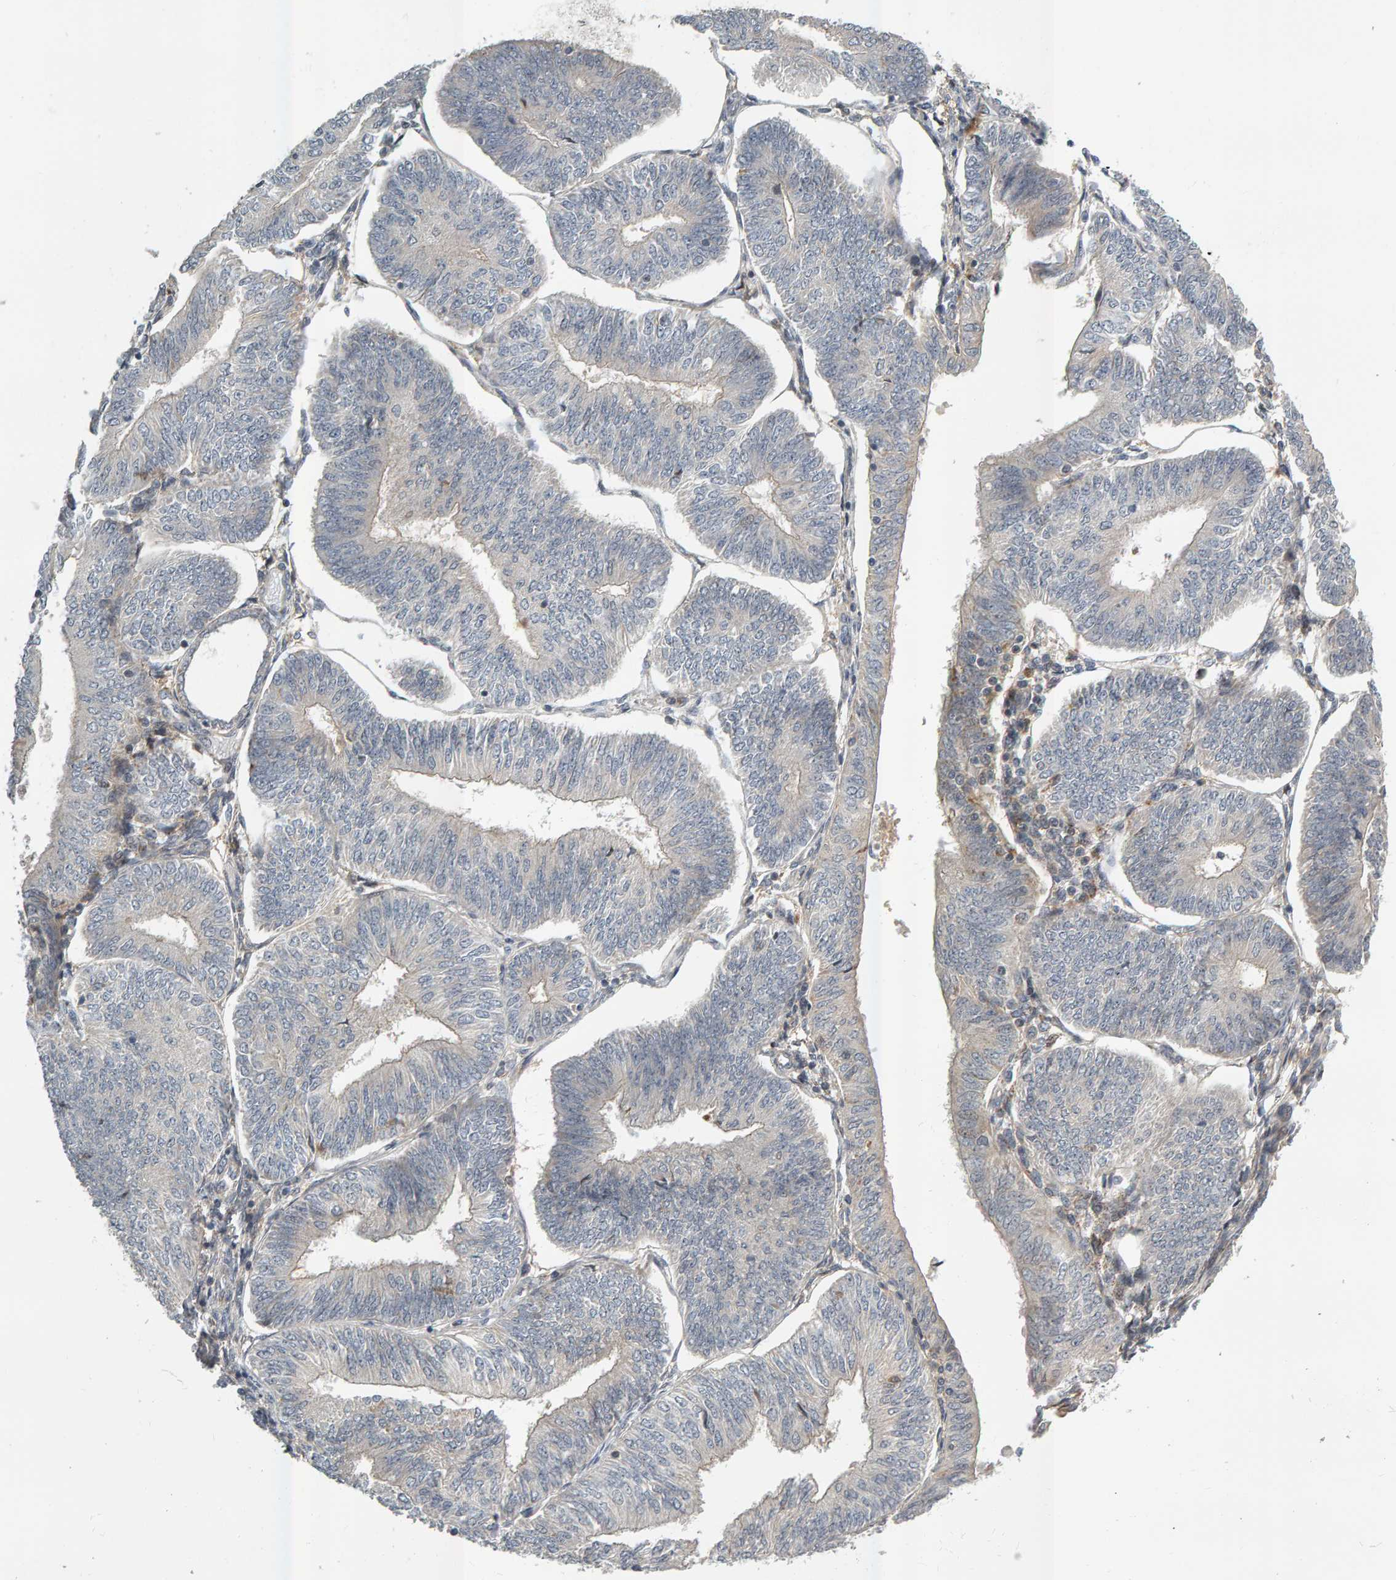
{"staining": {"intensity": "weak", "quantity": "<25%", "location": "cytoplasmic/membranous"}, "tissue": "endometrial cancer", "cell_type": "Tumor cells", "image_type": "cancer", "snomed": [{"axis": "morphology", "description": "Adenocarcinoma, NOS"}, {"axis": "topography", "description": "Endometrium"}], "caption": "Tumor cells show no significant positivity in adenocarcinoma (endometrial). (Immunohistochemistry (ihc), brightfield microscopy, high magnification).", "gene": "ZNF160", "patient": {"sex": "female", "age": 58}}